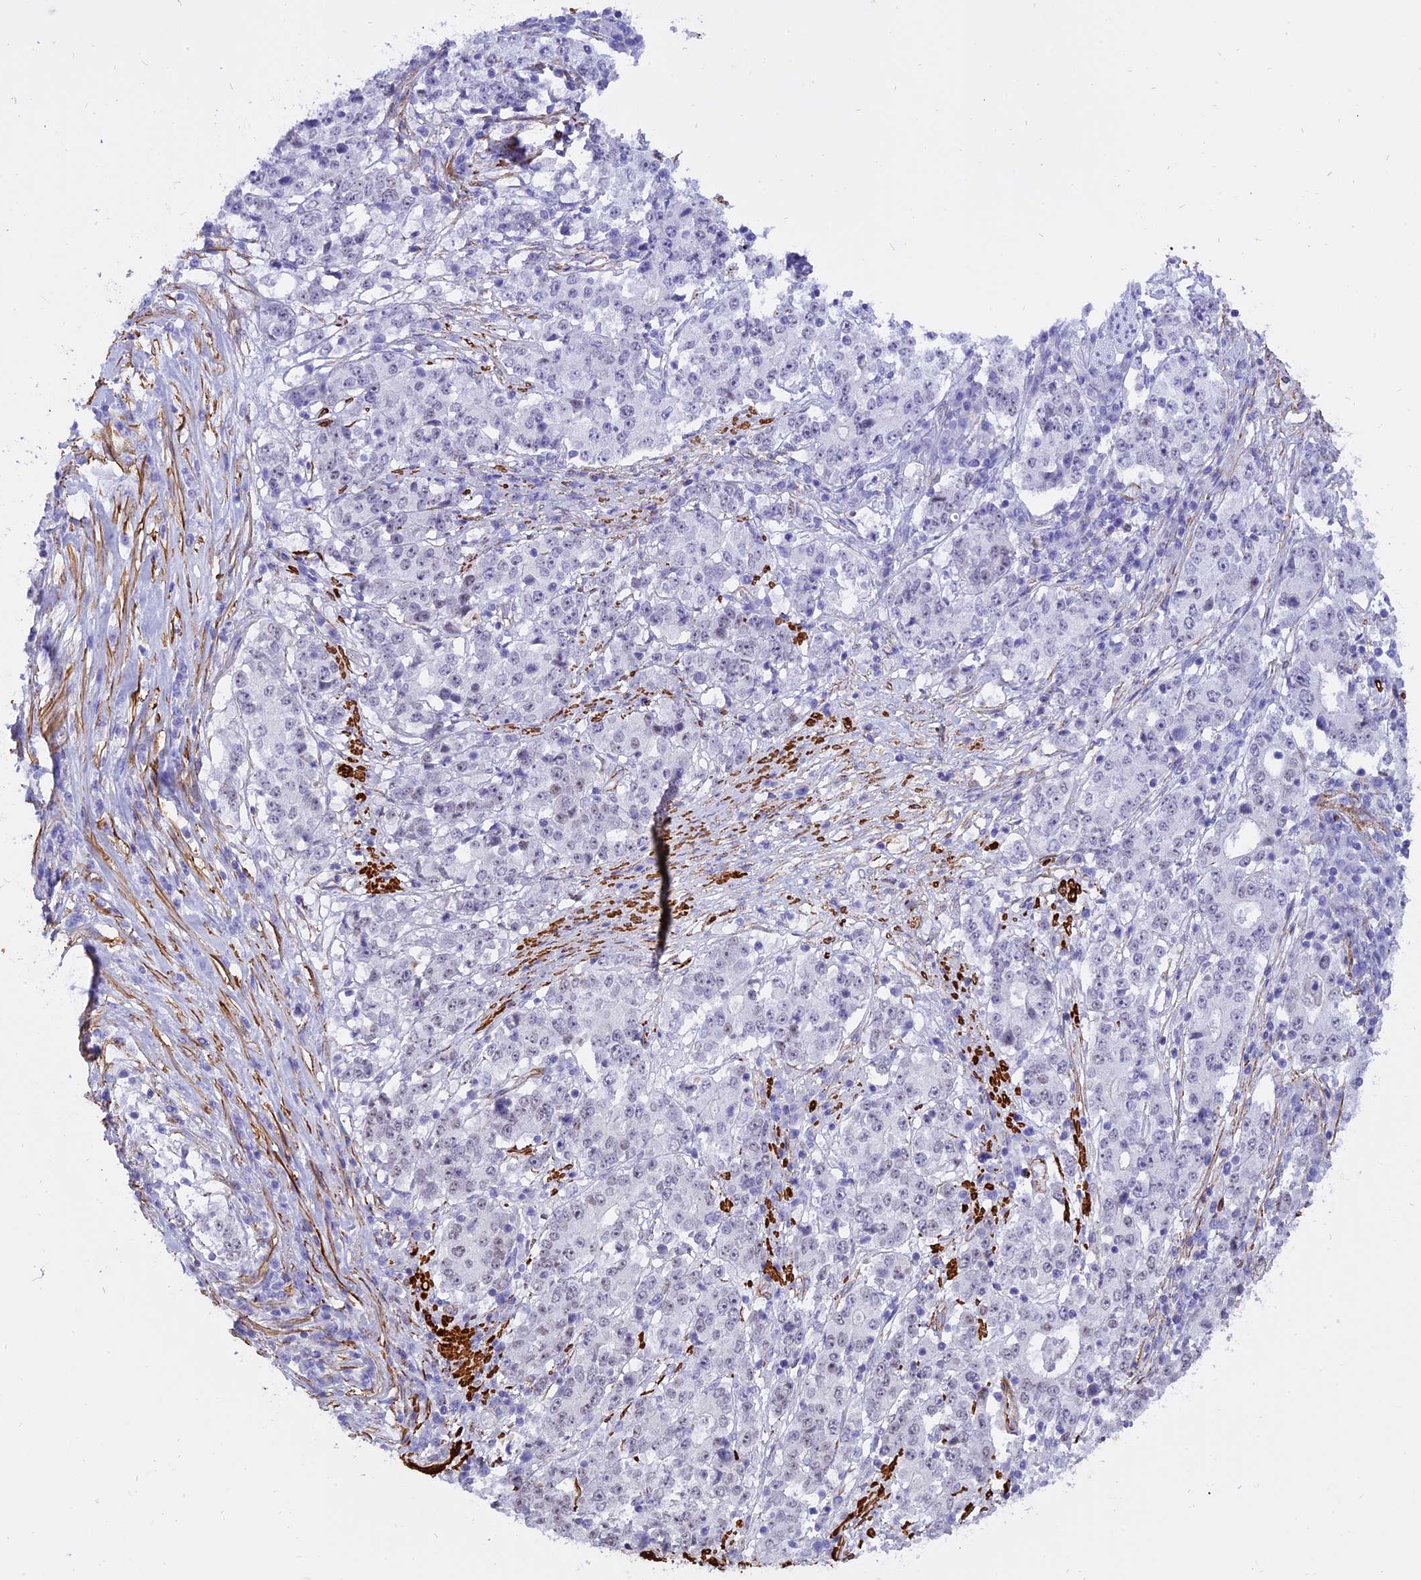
{"staining": {"intensity": "negative", "quantity": "none", "location": "none"}, "tissue": "stomach cancer", "cell_type": "Tumor cells", "image_type": "cancer", "snomed": [{"axis": "morphology", "description": "Adenocarcinoma, NOS"}, {"axis": "topography", "description": "Stomach"}], "caption": "Micrograph shows no significant protein staining in tumor cells of stomach adenocarcinoma.", "gene": "CENPV", "patient": {"sex": "male", "age": 59}}